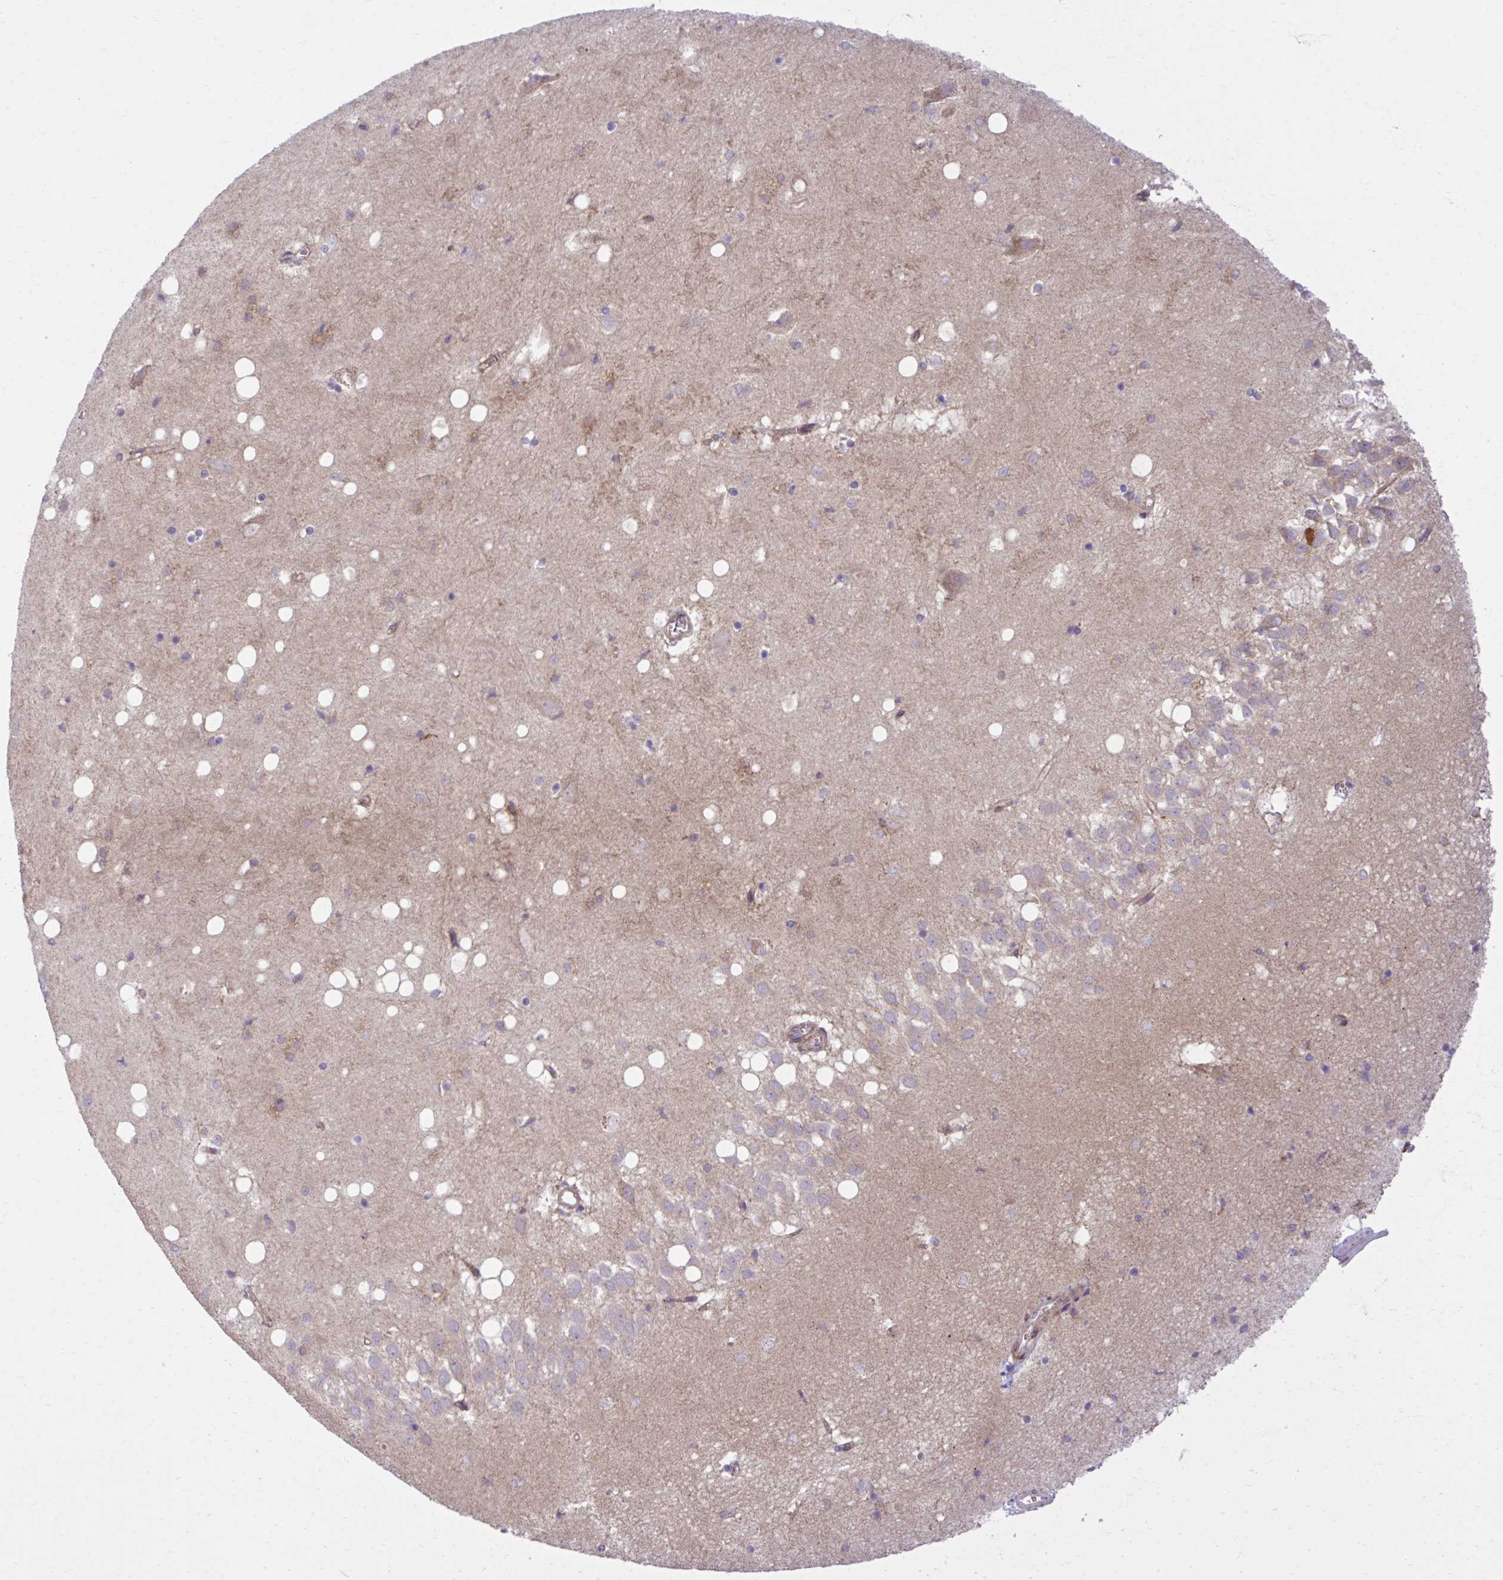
{"staining": {"intensity": "negative", "quantity": "none", "location": "none"}, "tissue": "hippocampus", "cell_type": "Glial cells", "image_type": "normal", "snomed": [{"axis": "morphology", "description": "Normal tissue, NOS"}, {"axis": "topography", "description": "Hippocampus"}], "caption": "This is an immunohistochemistry (IHC) micrograph of benign human hippocampus. There is no expression in glial cells.", "gene": "LIMS1", "patient": {"sex": "male", "age": 58}}